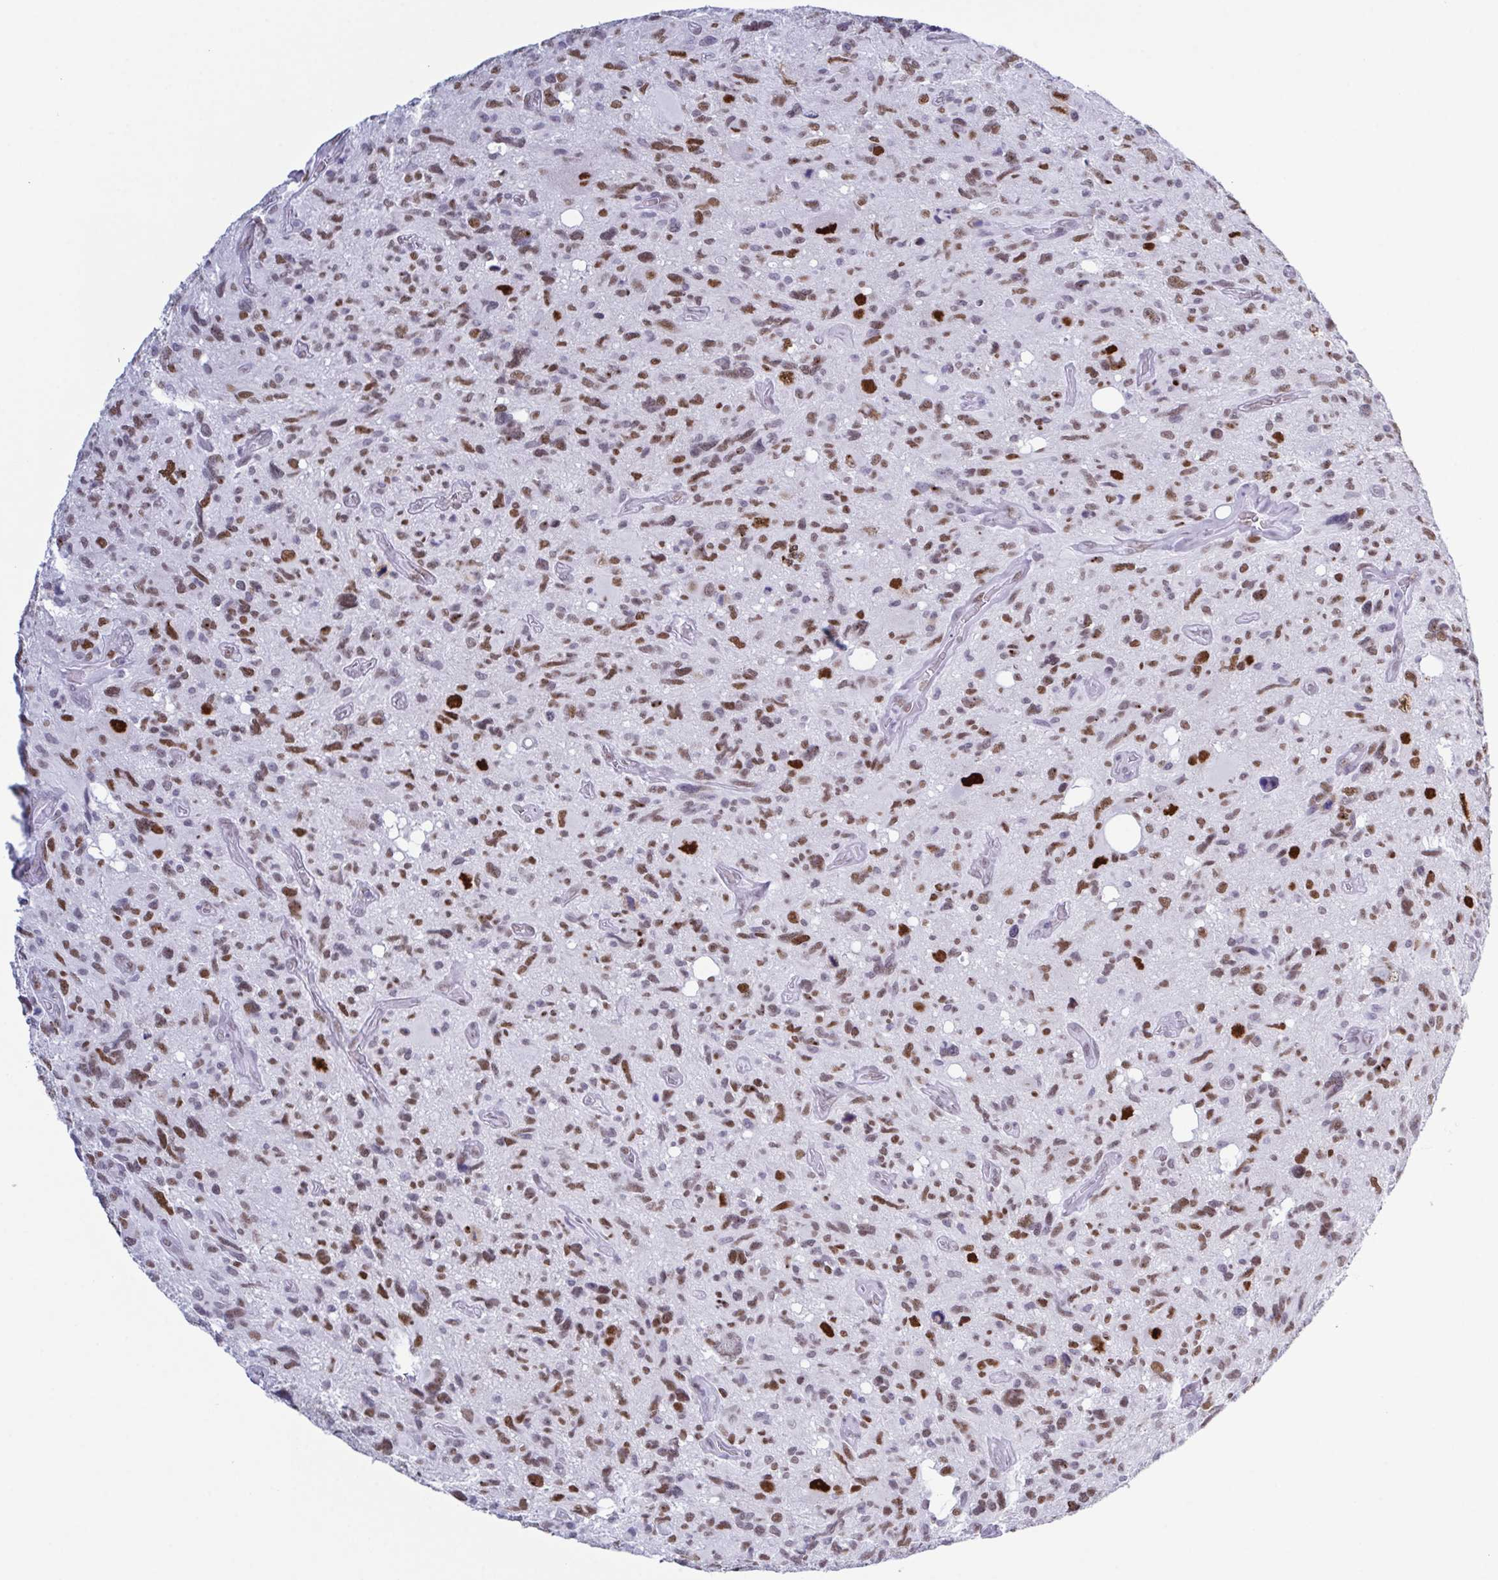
{"staining": {"intensity": "moderate", "quantity": ">75%", "location": "nuclear"}, "tissue": "glioma", "cell_type": "Tumor cells", "image_type": "cancer", "snomed": [{"axis": "morphology", "description": "Glioma, malignant, High grade"}, {"axis": "topography", "description": "Brain"}], "caption": "Protein analysis of high-grade glioma (malignant) tissue reveals moderate nuclear expression in approximately >75% of tumor cells.", "gene": "SUGP2", "patient": {"sex": "male", "age": 49}}